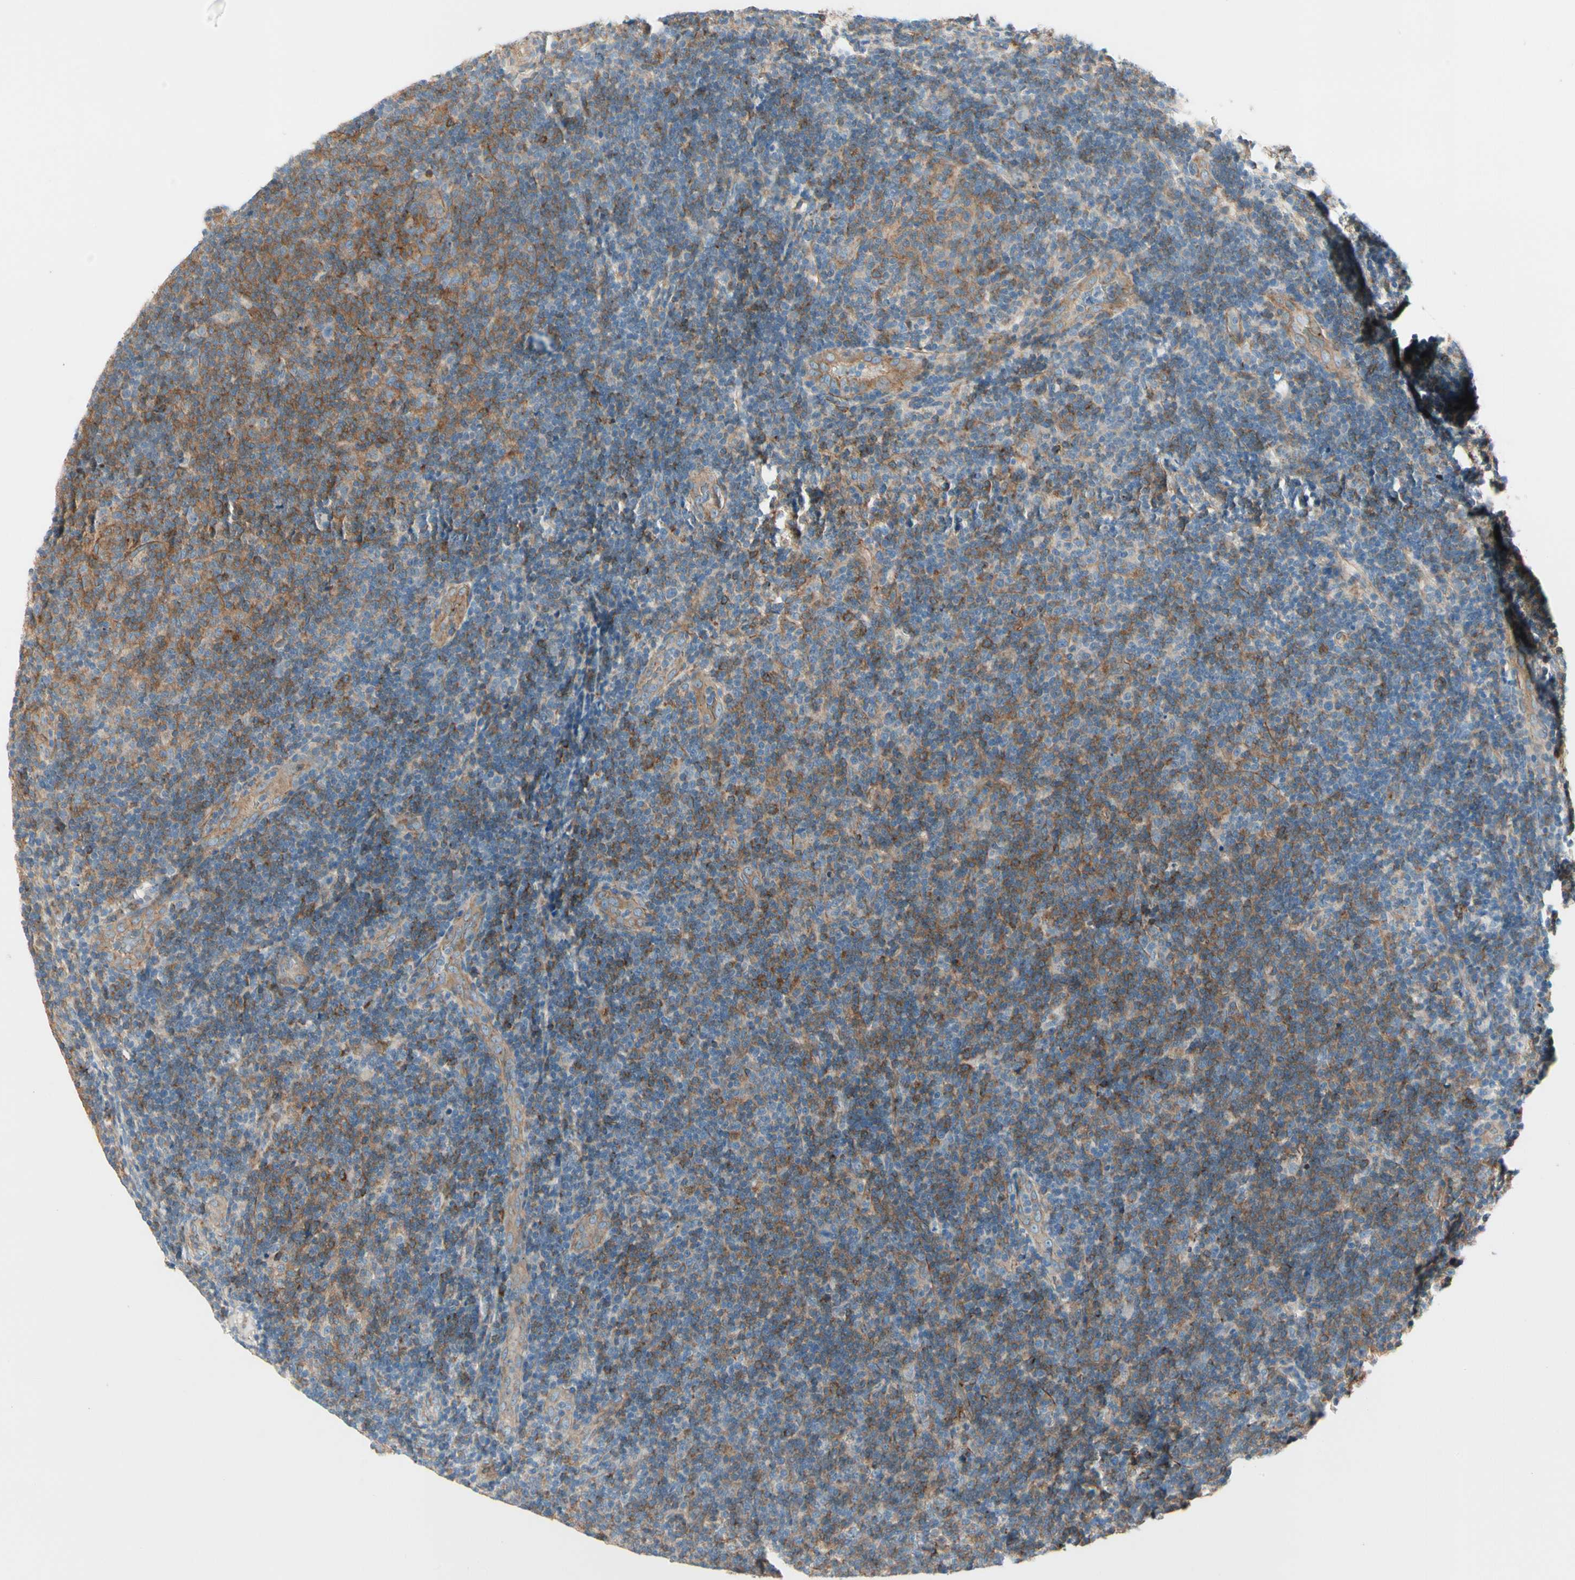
{"staining": {"intensity": "moderate", "quantity": "25%-75%", "location": "cytoplasmic/membranous"}, "tissue": "lymphoma", "cell_type": "Tumor cells", "image_type": "cancer", "snomed": [{"axis": "morphology", "description": "Malignant lymphoma, non-Hodgkin's type, Low grade"}, {"axis": "topography", "description": "Lymph node"}], "caption": "Immunohistochemistry (IHC) histopathology image of human lymphoma stained for a protein (brown), which displays medium levels of moderate cytoplasmic/membranous positivity in about 25%-75% of tumor cells.", "gene": "ABCA3", "patient": {"sex": "male", "age": 83}}